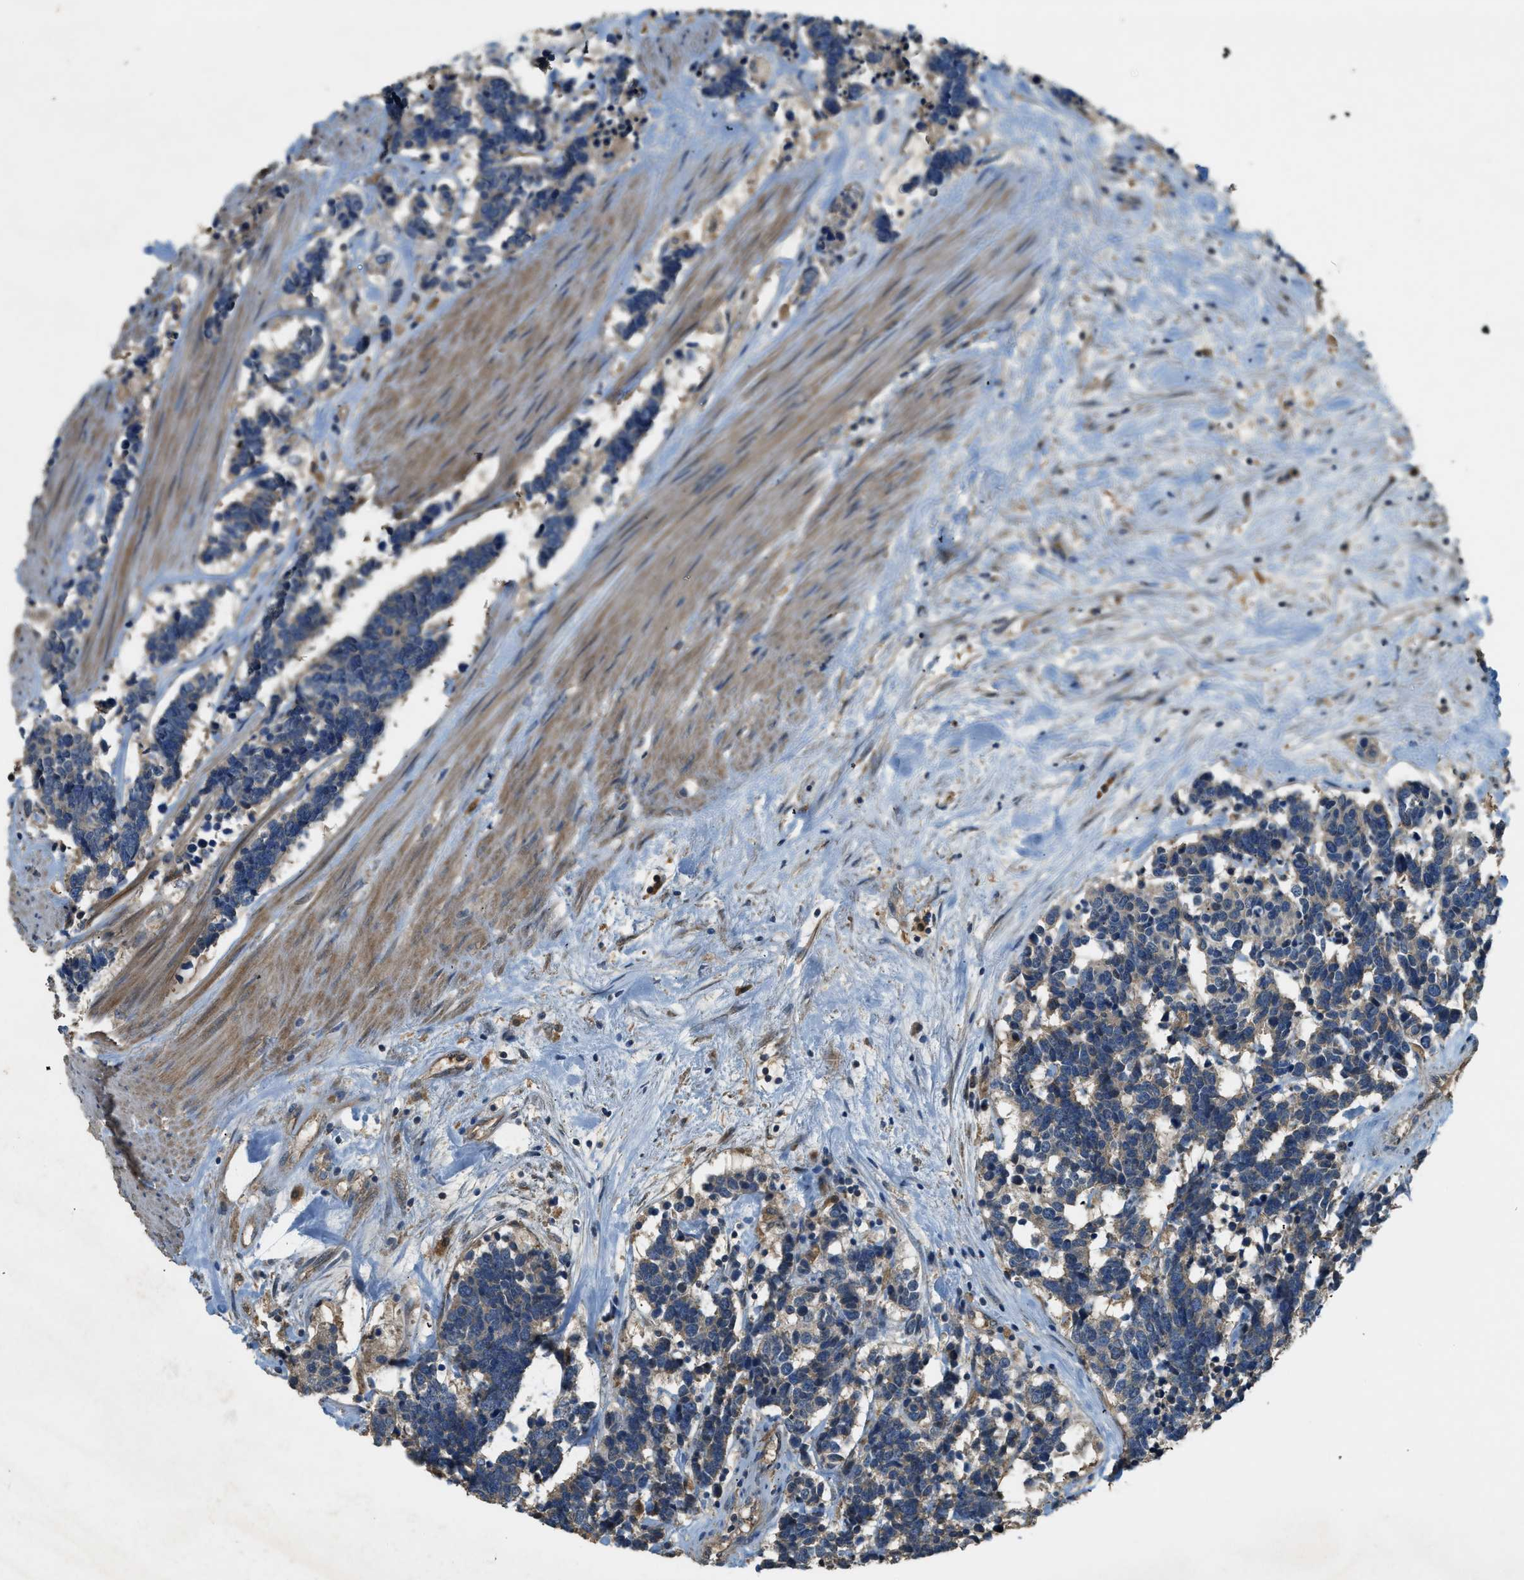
{"staining": {"intensity": "negative", "quantity": "none", "location": "none"}, "tissue": "carcinoid", "cell_type": "Tumor cells", "image_type": "cancer", "snomed": [{"axis": "morphology", "description": "Carcinoma, NOS"}, {"axis": "morphology", "description": "Carcinoid, malignant, NOS"}, {"axis": "topography", "description": "Urinary bladder"}], "caption": "Carcinoma stained for a protein using IHC reveals no expression tumor cells.", "gene": "CFLAR", "patient": {"sex": "male", "age": 57}}